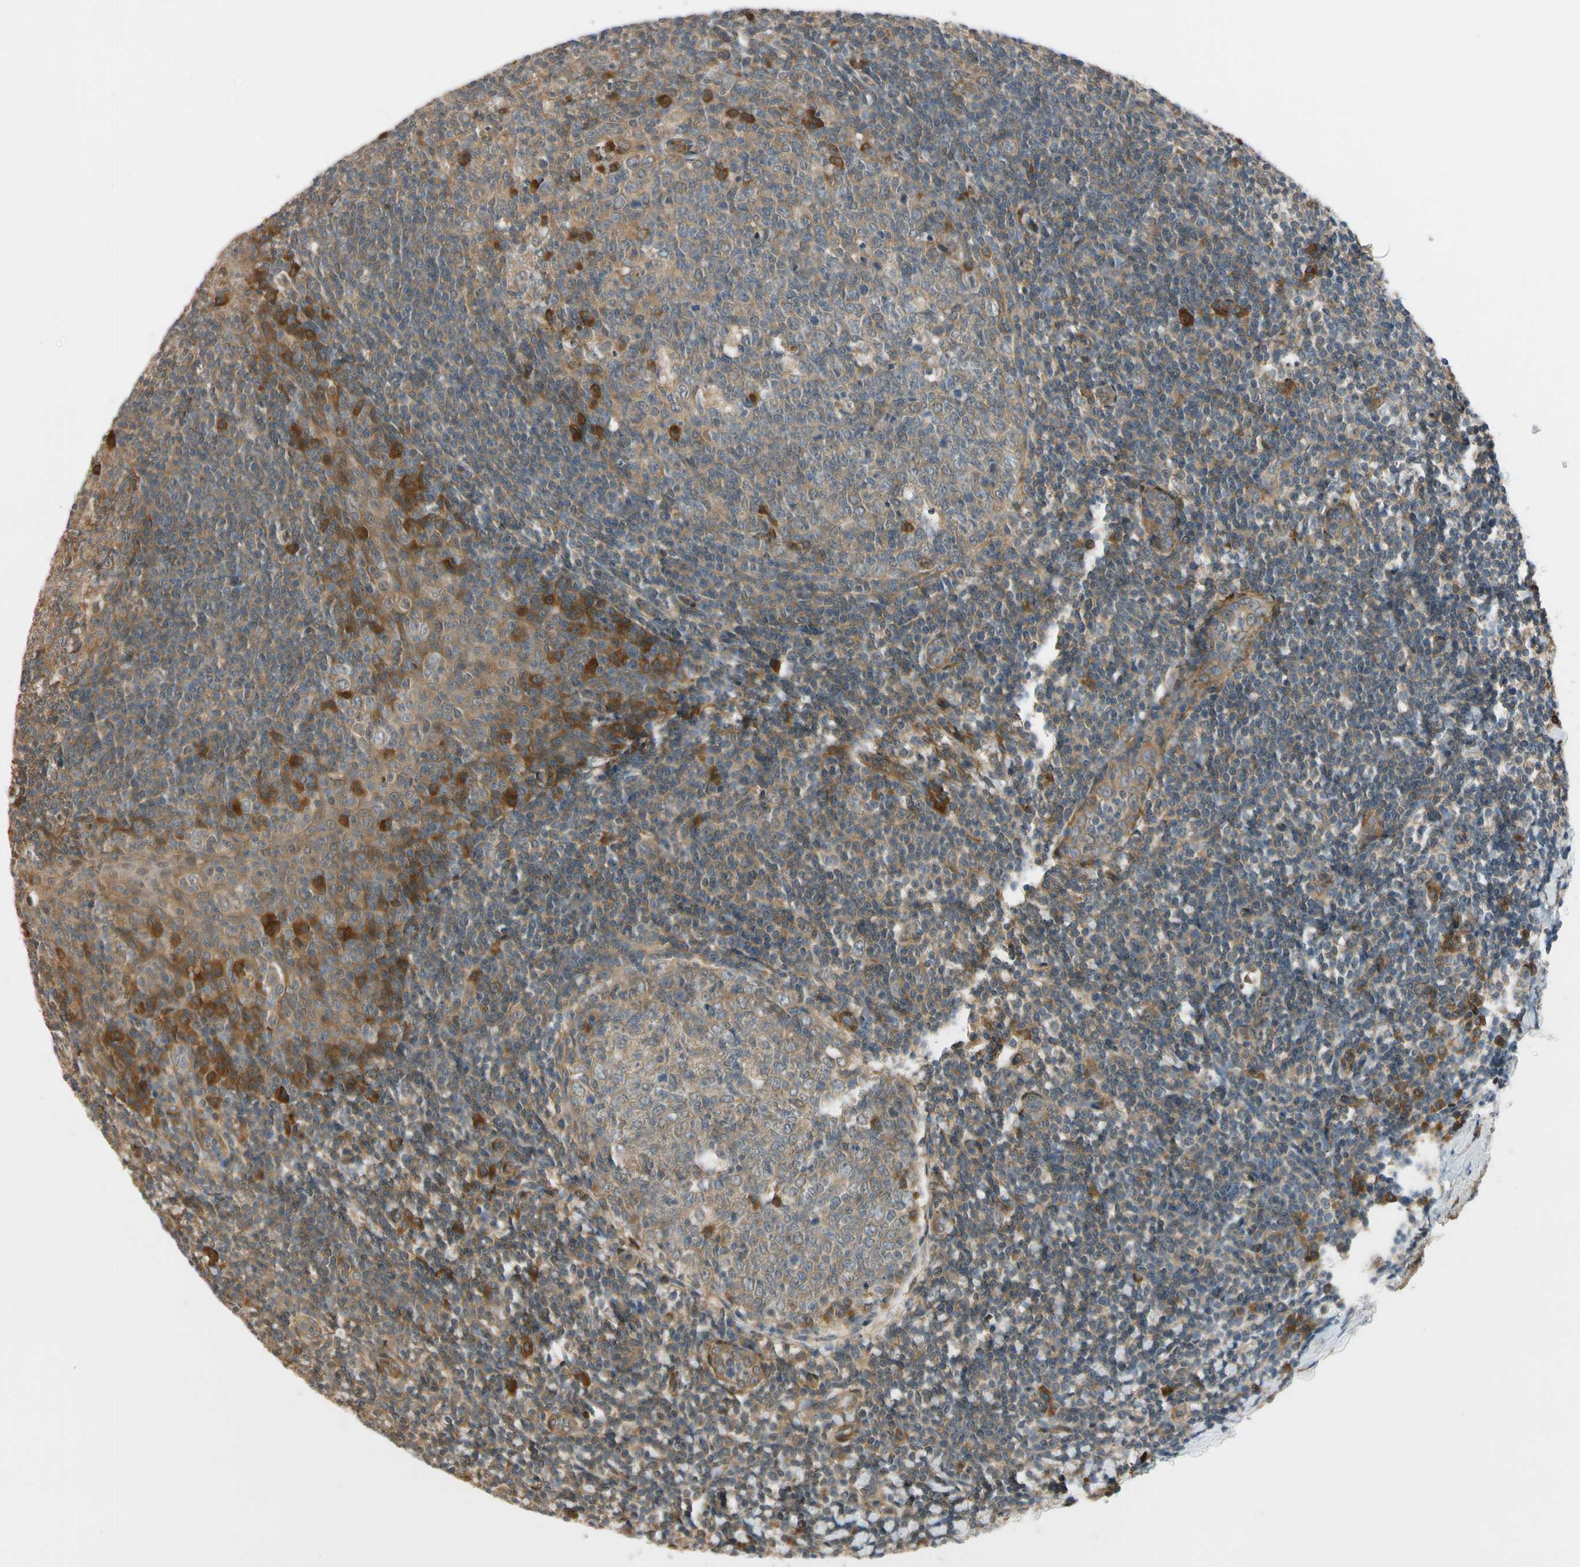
{"staining": {"intensity": "strong", "quantity": "<25%", "location": "cytoplasmic/membranous"}, "tissue": "tonsil", "cell_type": "Germinal center cells", "image_type": "normal", "snomed": [{"axis": "morphology", "description": "Normal tissue, NOS"}, {"axis": "topography", "description": "Tonsil"}], "caption": "Brown immunohistochemical staining in benign tonsil demonstrates strong cytoplasmic/membranous positivity in approximately <25% of germinal center cells. The protein of interest is stained brown, and the nuclei are stained in blue (DAB (3,3'-diaminobenzidine) IHC with brightfield microscopy, high magnification).", "gene": "RASGRF1", "patient": {"sex": "male", "age": 31}}